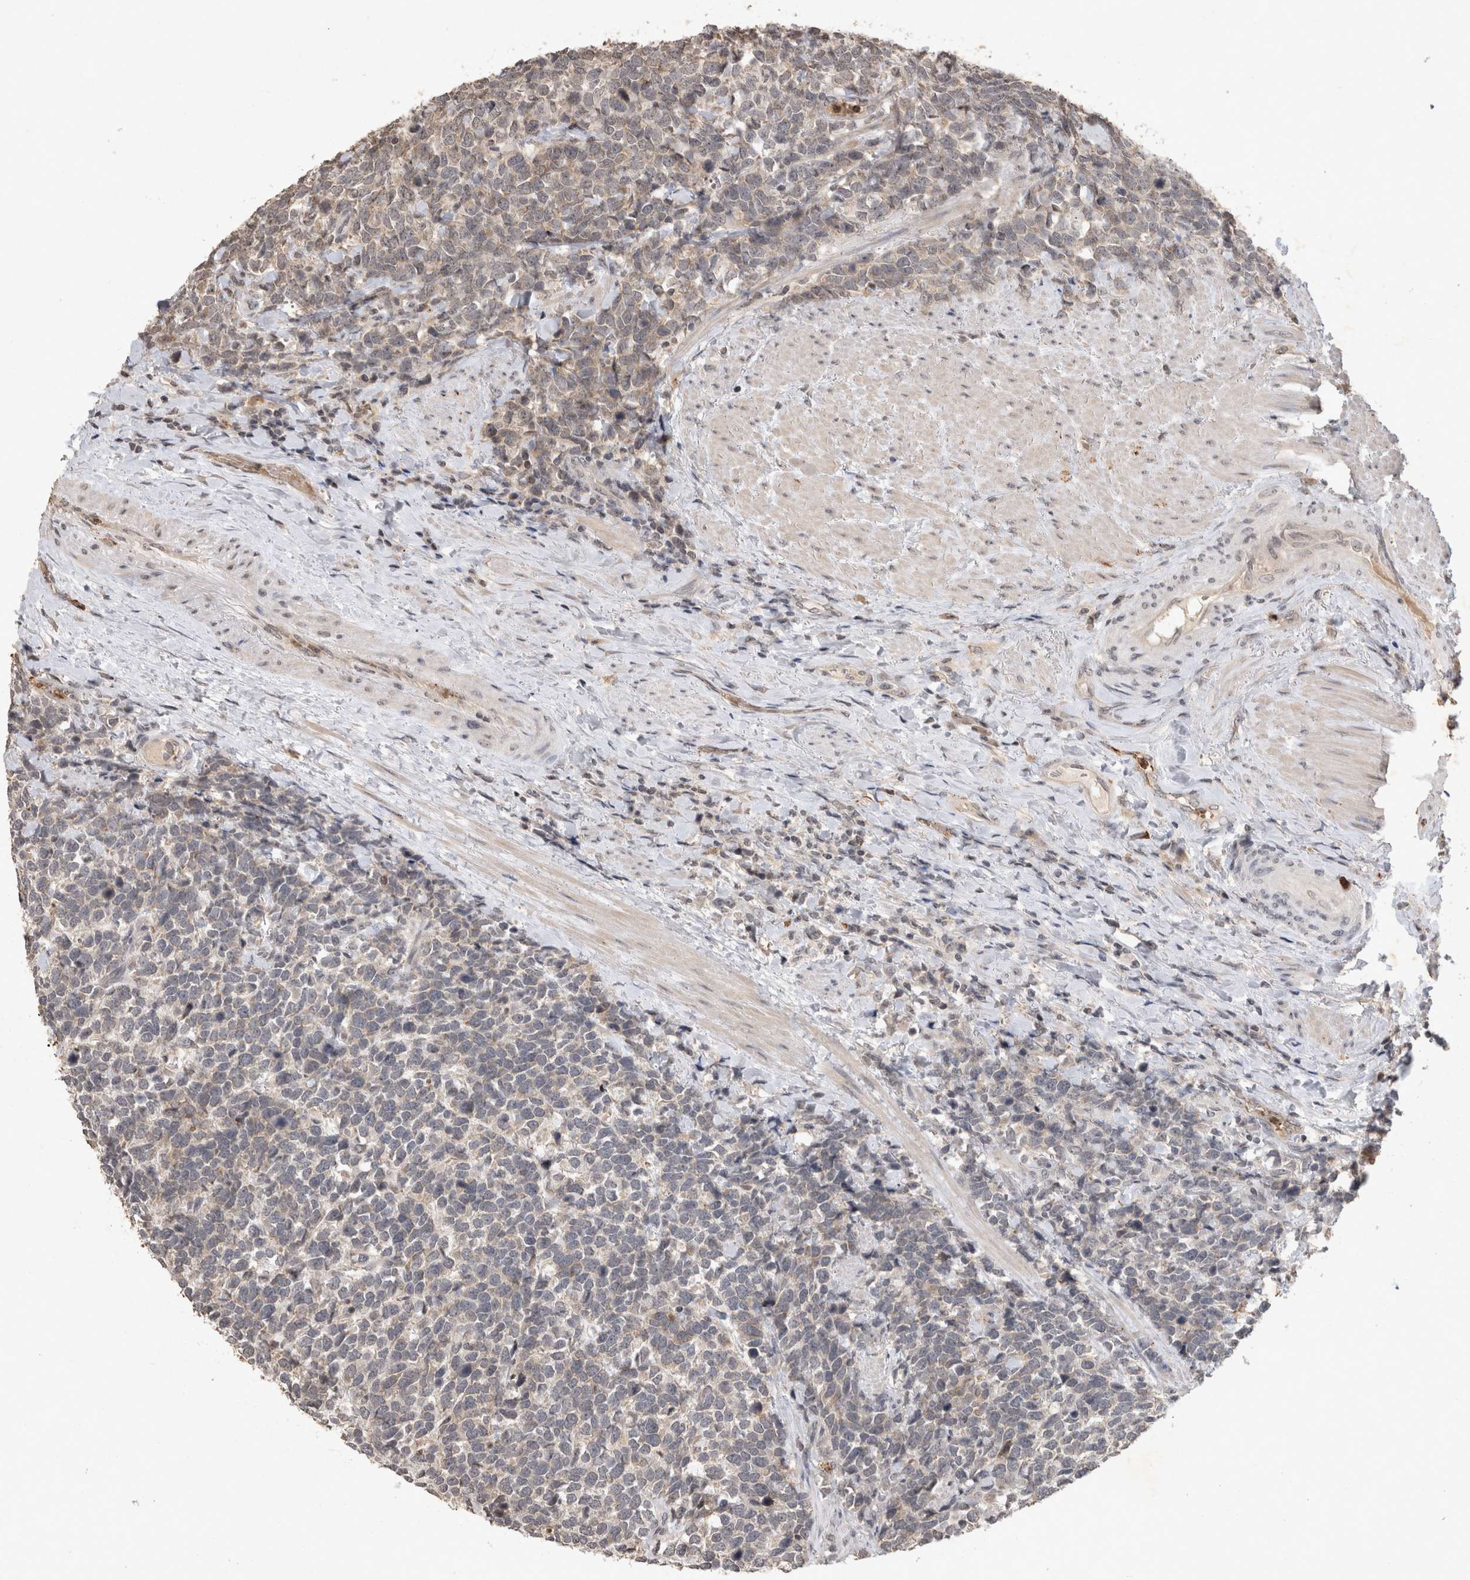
{"staining": {"intensity": "negative", "quantity": "none", "location": "none"}, "tissue": "urothelial cancer", "cell_type": "Tumor cells", "image_type": "cancer", "snomed": [{"axis": "morphology", "description": "Urothelial carcinoma, High grade"}, {"axis": "topography", "description": "Urinary bladder"}], "caption": "A micrograph of urothelial cancer stained for a protein demonstrates no brown staining in tumor cells.", "gene": "HRK", "patient": {"sex": "female", "age": 82}}